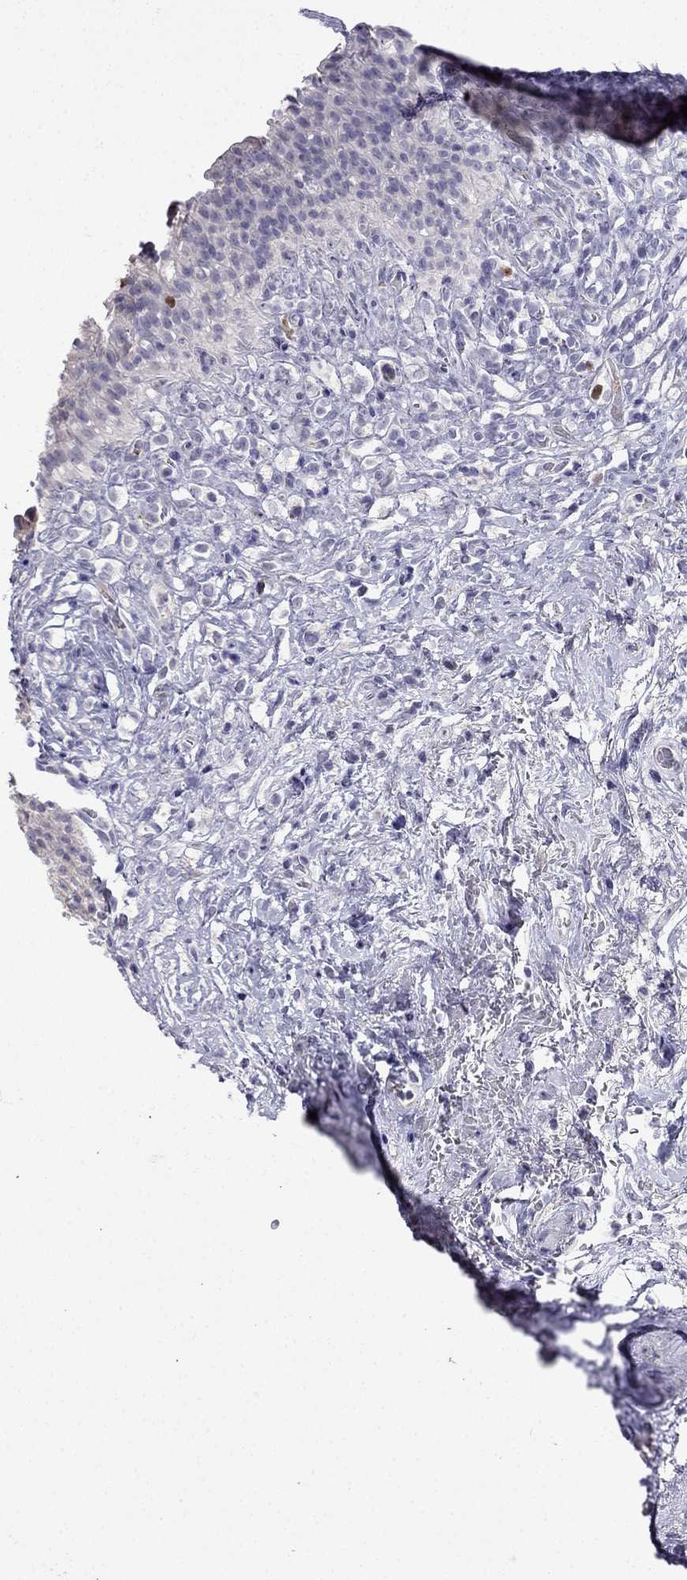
{"staining": {"intensity": "negative", "quantity": "none", "location": "none"}, "tissue": "urinary bladder", "cell_type": "Urothelial cells", "image_type": "normal", "snomed": [{"axis": "morphology", "description": "Normal tissue, NOS"}, {"axis": "topography", "description": "Urinary bladder"}], "caption": "IHC of normal human urinary bladder reveals no expression in urothelial cells. (Brightfield microscopy of DAB (3,3'-diaminobenzidine) IHC at high magnification).", "gene": "UHRF1", "patient": {"sex": "male", "age": 76}}